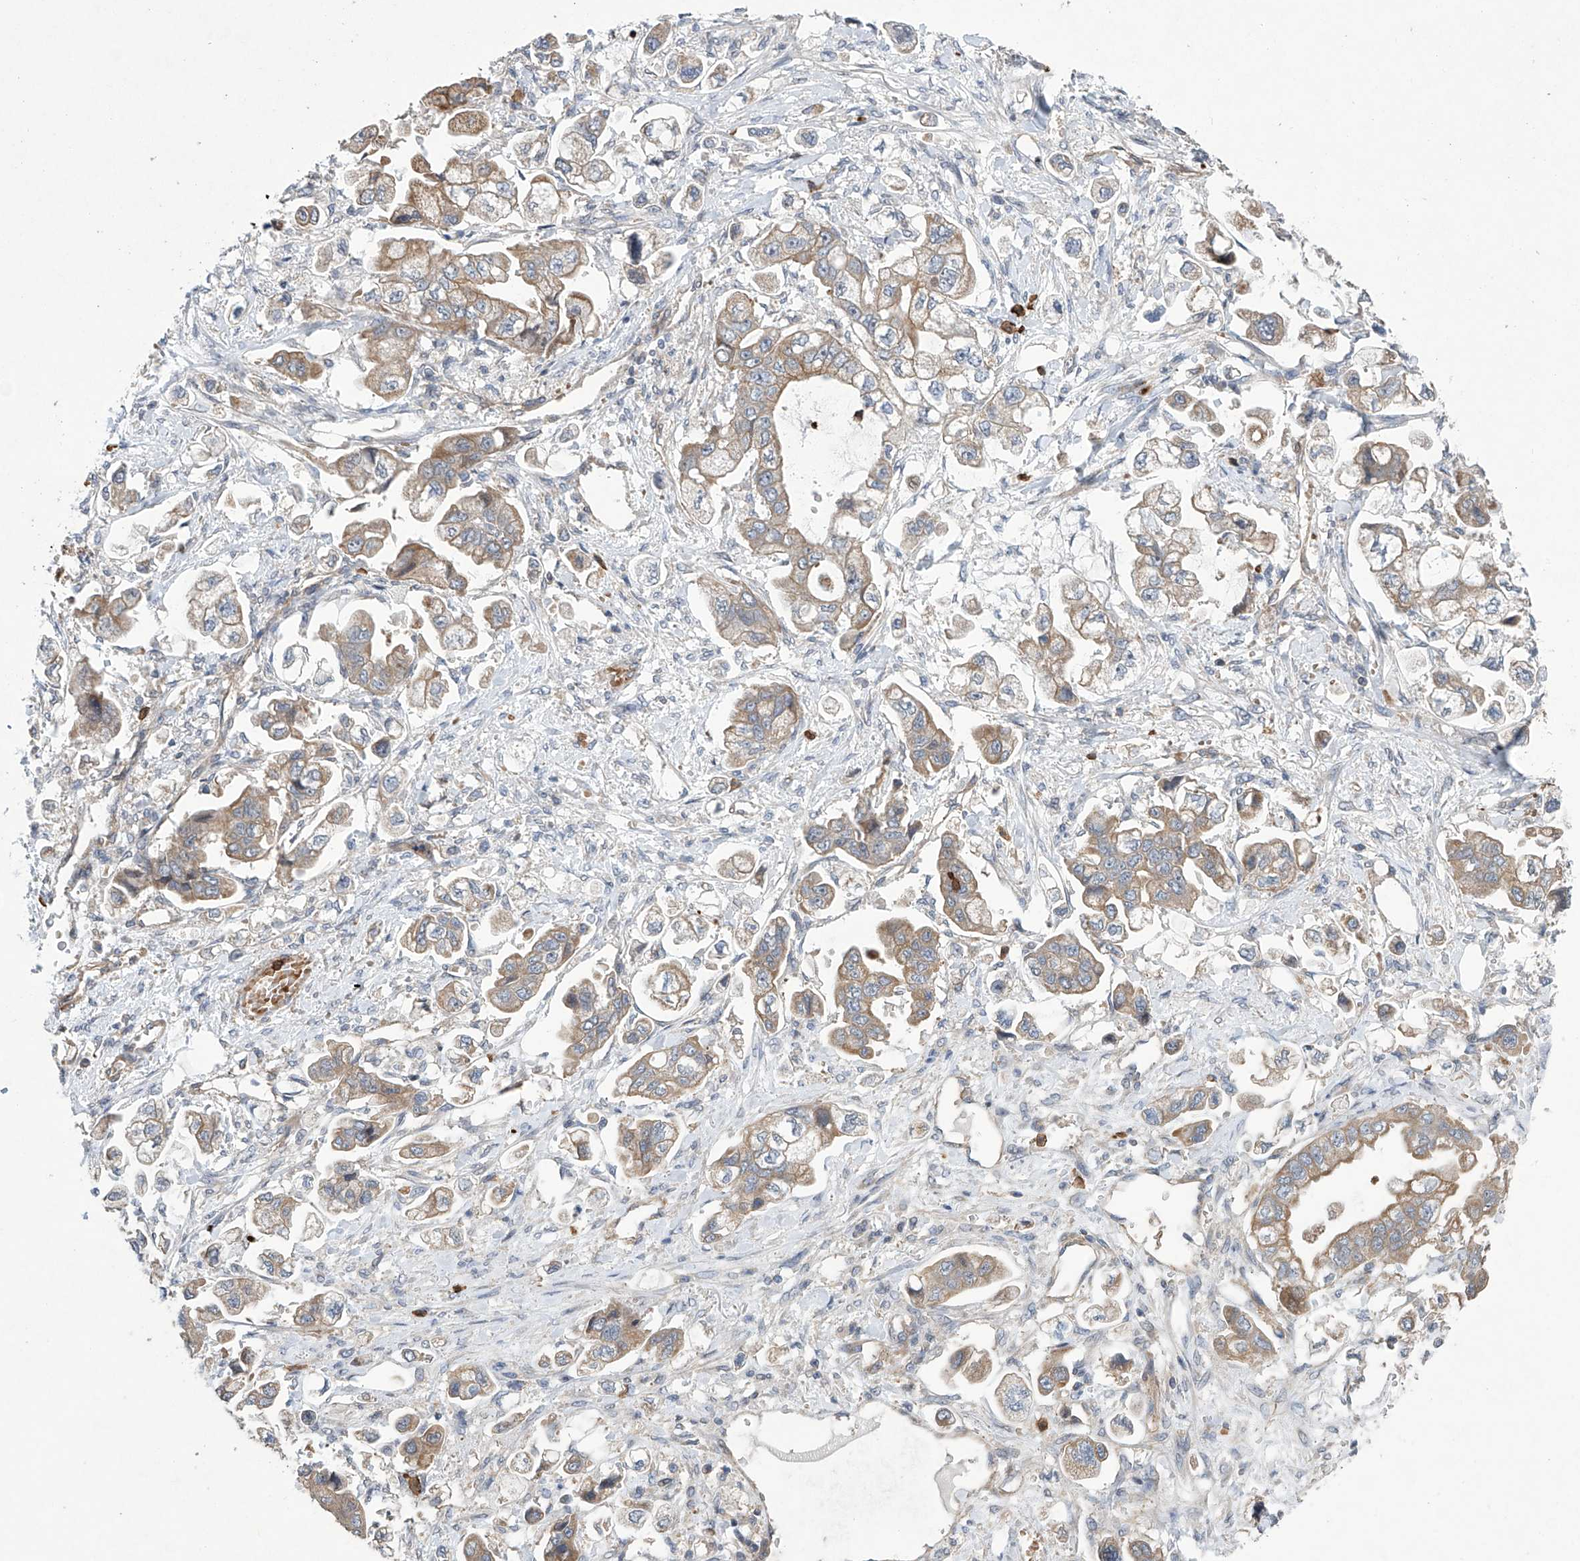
{"staining": {"intensity": "moderate", "quantity": ">75%", "location": "cytoplasmic/membranous"}, "tissue": "stomach cancer", "cell_type": "Tumor cells", "image_type": "cancer", "snomed": [{"axis": "morphology", "description": "Adenocarcinoma, NOS"}, {"axis": "topography", "description": "Stomach"}], "caption": "Approximately >75% of tumor cells in human stomach cancer show moderate cytoplasmic/membranous protein positivity as visualized by brown immunohistochemical staining.", "gene": "EIF2D", "patient": {"sex": "male", "age": 62}}